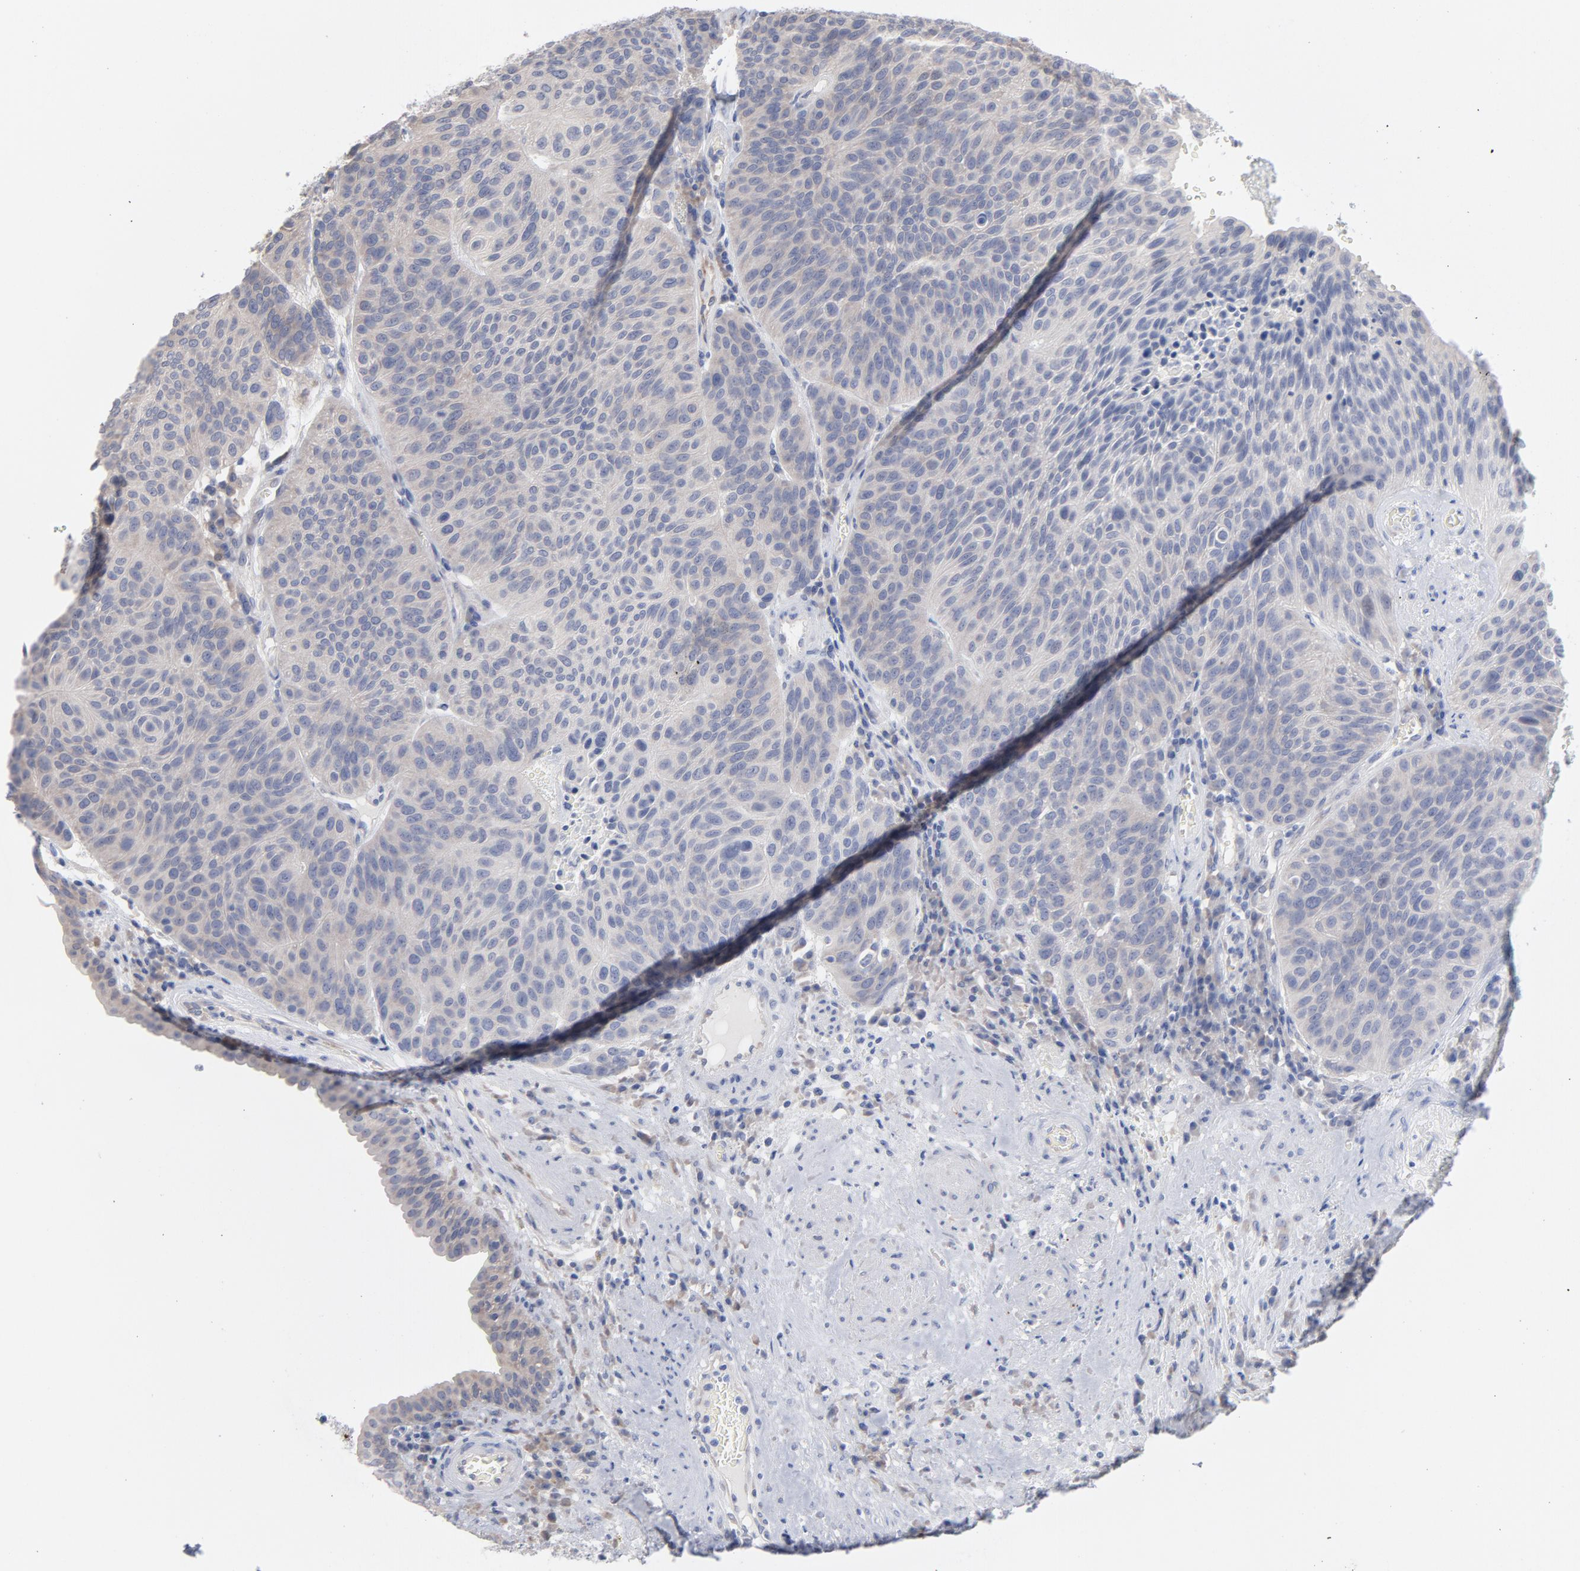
{"staining": {"intensity": "weak", "quantity": ">75%", "location": "cytoplasmic/membranous"}, "tissue": "urothelial cancer", "cell_type": "Tumor cells", "image_type": "cancer", "snomed": [{"axis": "morphology", "description": "Urothelial carcinoma, High grade"}, {"axis": "topography", "description": "Urinary bladder"}], "caption": "Human urothelial carcinoma (high-grade) stained for a protein (brown) demonstrates weak cytoplasmic/membranous positive expression in approximately >75% of tumor cells.", "gene": "CPE", "patient": {"sex": "male", "age": 66}}